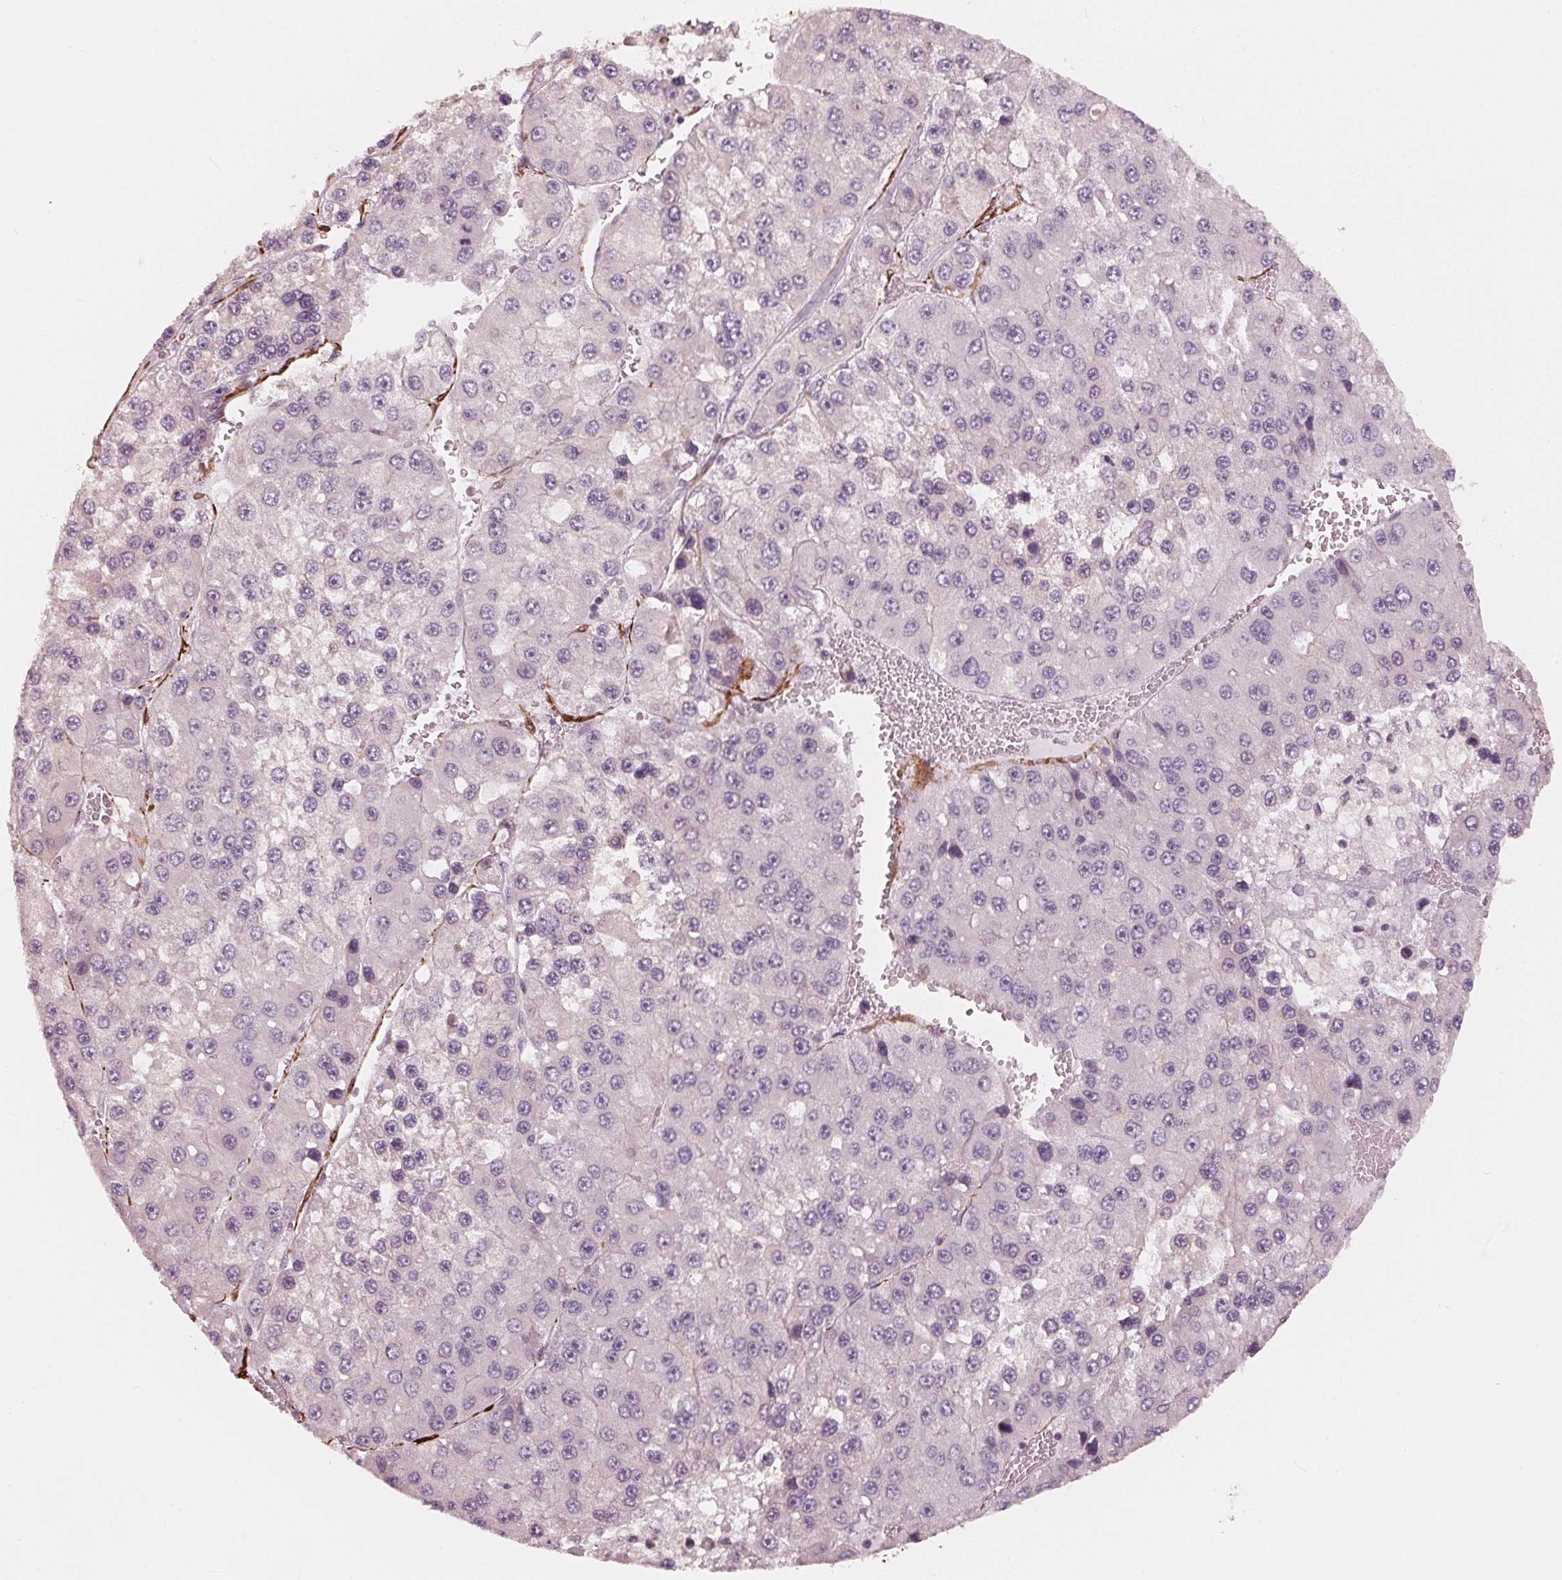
{"staining": {"intensity": "negative", "quantity": "none", "location": "none"}, "tissue": "liver cancer", "cell_type": "Tumor cells", "image_type": "cancer", "snomed": [{"axis": "morphology", "description": "Carcinoma, Hepatocellular, NOS"}, {"axis": "topography", "description": "Liver"}], "caption": "The photomicrograph exhibits no staining of tumor cells in hepatocellular carcinoma (liver).", "gene": "MIER3", "patient": {"sex": "female", "age": 73}}